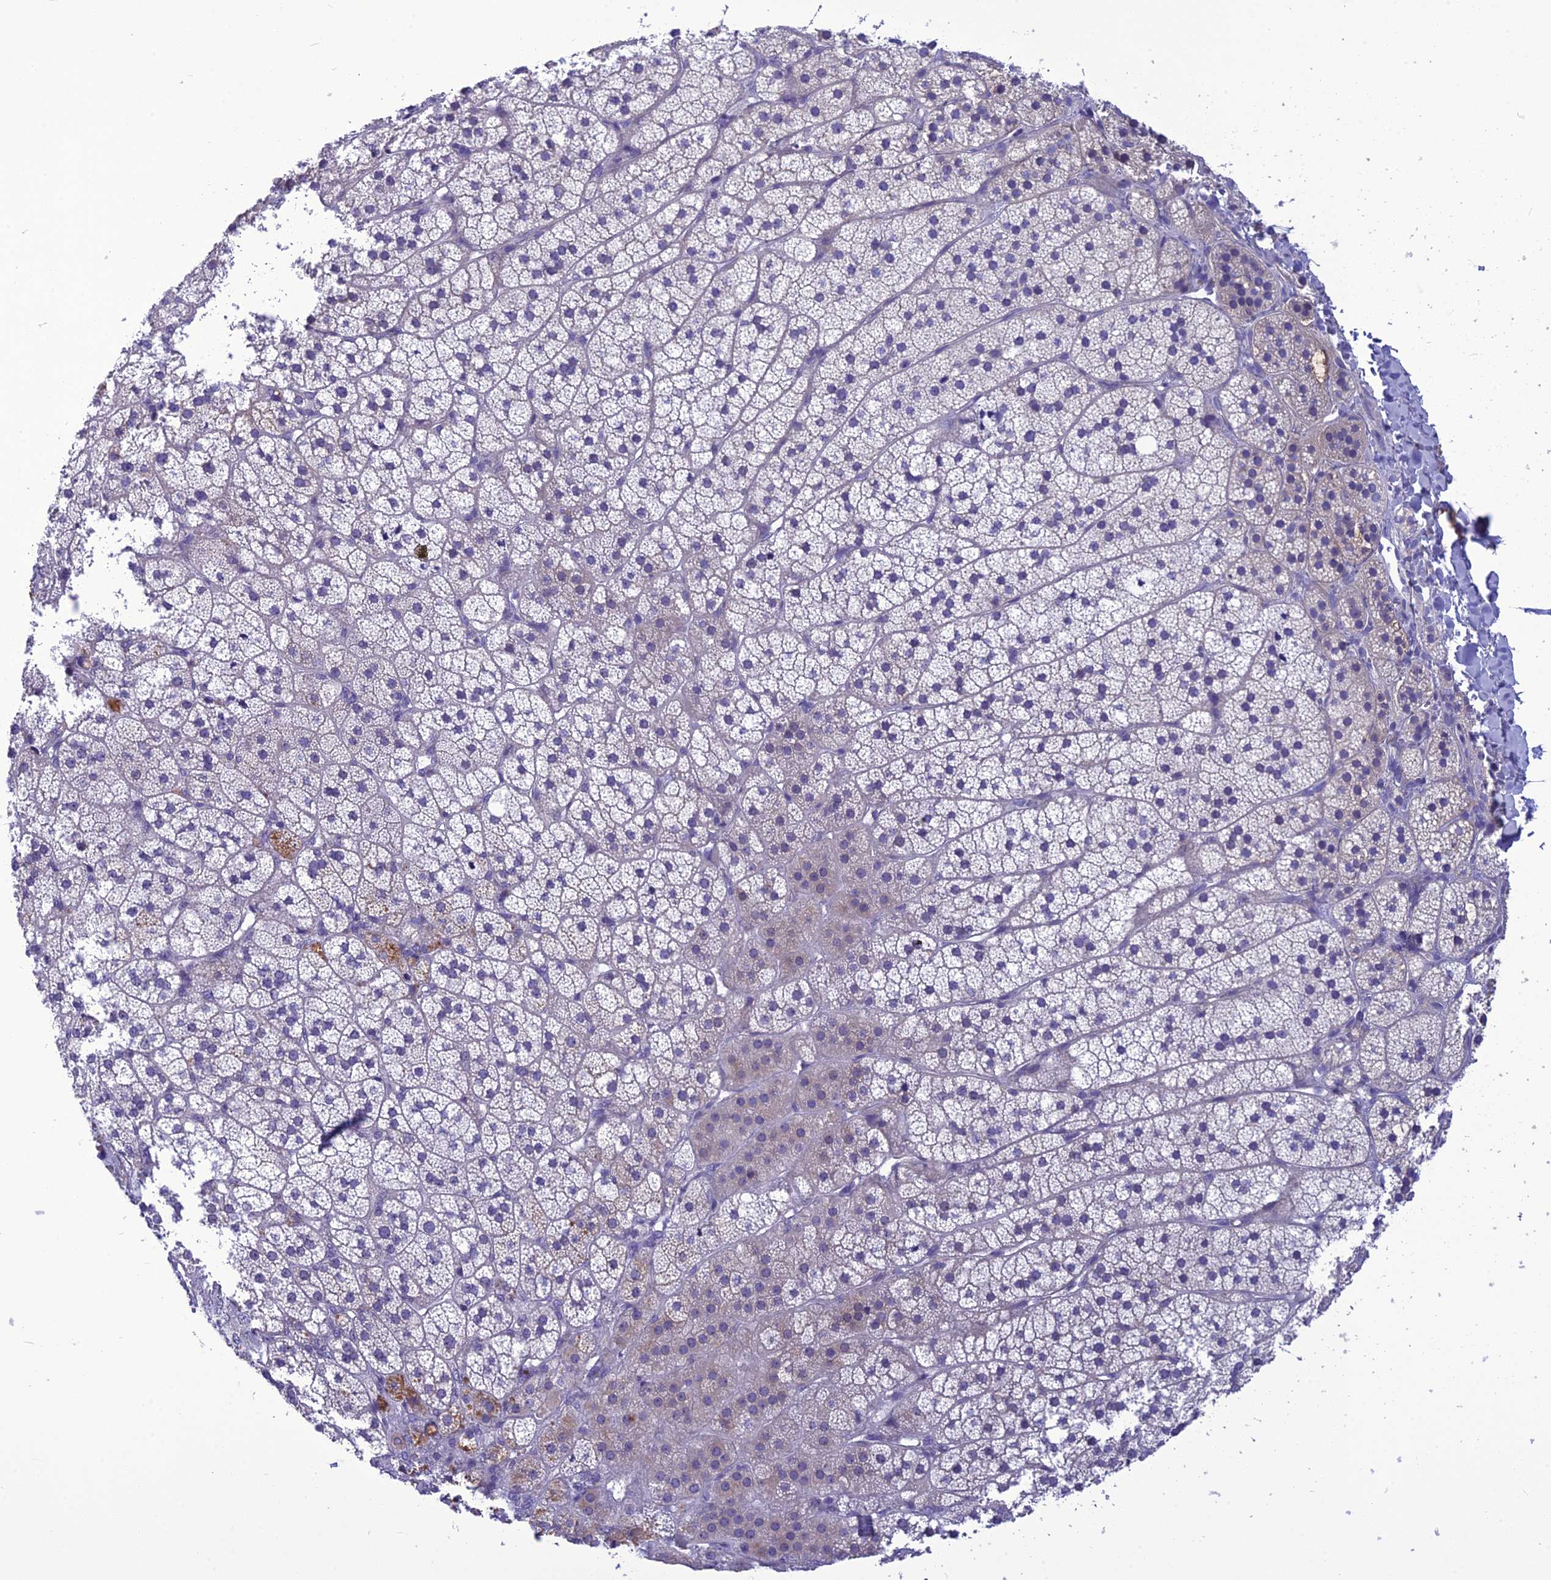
{"staining": {"intensity": "moderate", "quantity": "<25%", "location": "cytoplasmic/membranous"}, "tissue": "adrenal gland", "cell_type": "Glandular cells", "image_type": "normal", "snomed": [{"axis": "morphology", "description": "Normal tissue, NOS"}, {"axis": "topography", "description": "Adrenal gland"}], "caption": "IHC photomicrograph of unremarkable adrenal gland stained for a protein (brown), which shows low levels of moderate cytoplasmic/membranous staining in approximately <25% of glandular cells.", "gene": "BBS2", "patient": {"sex": "female", "age": 44}}